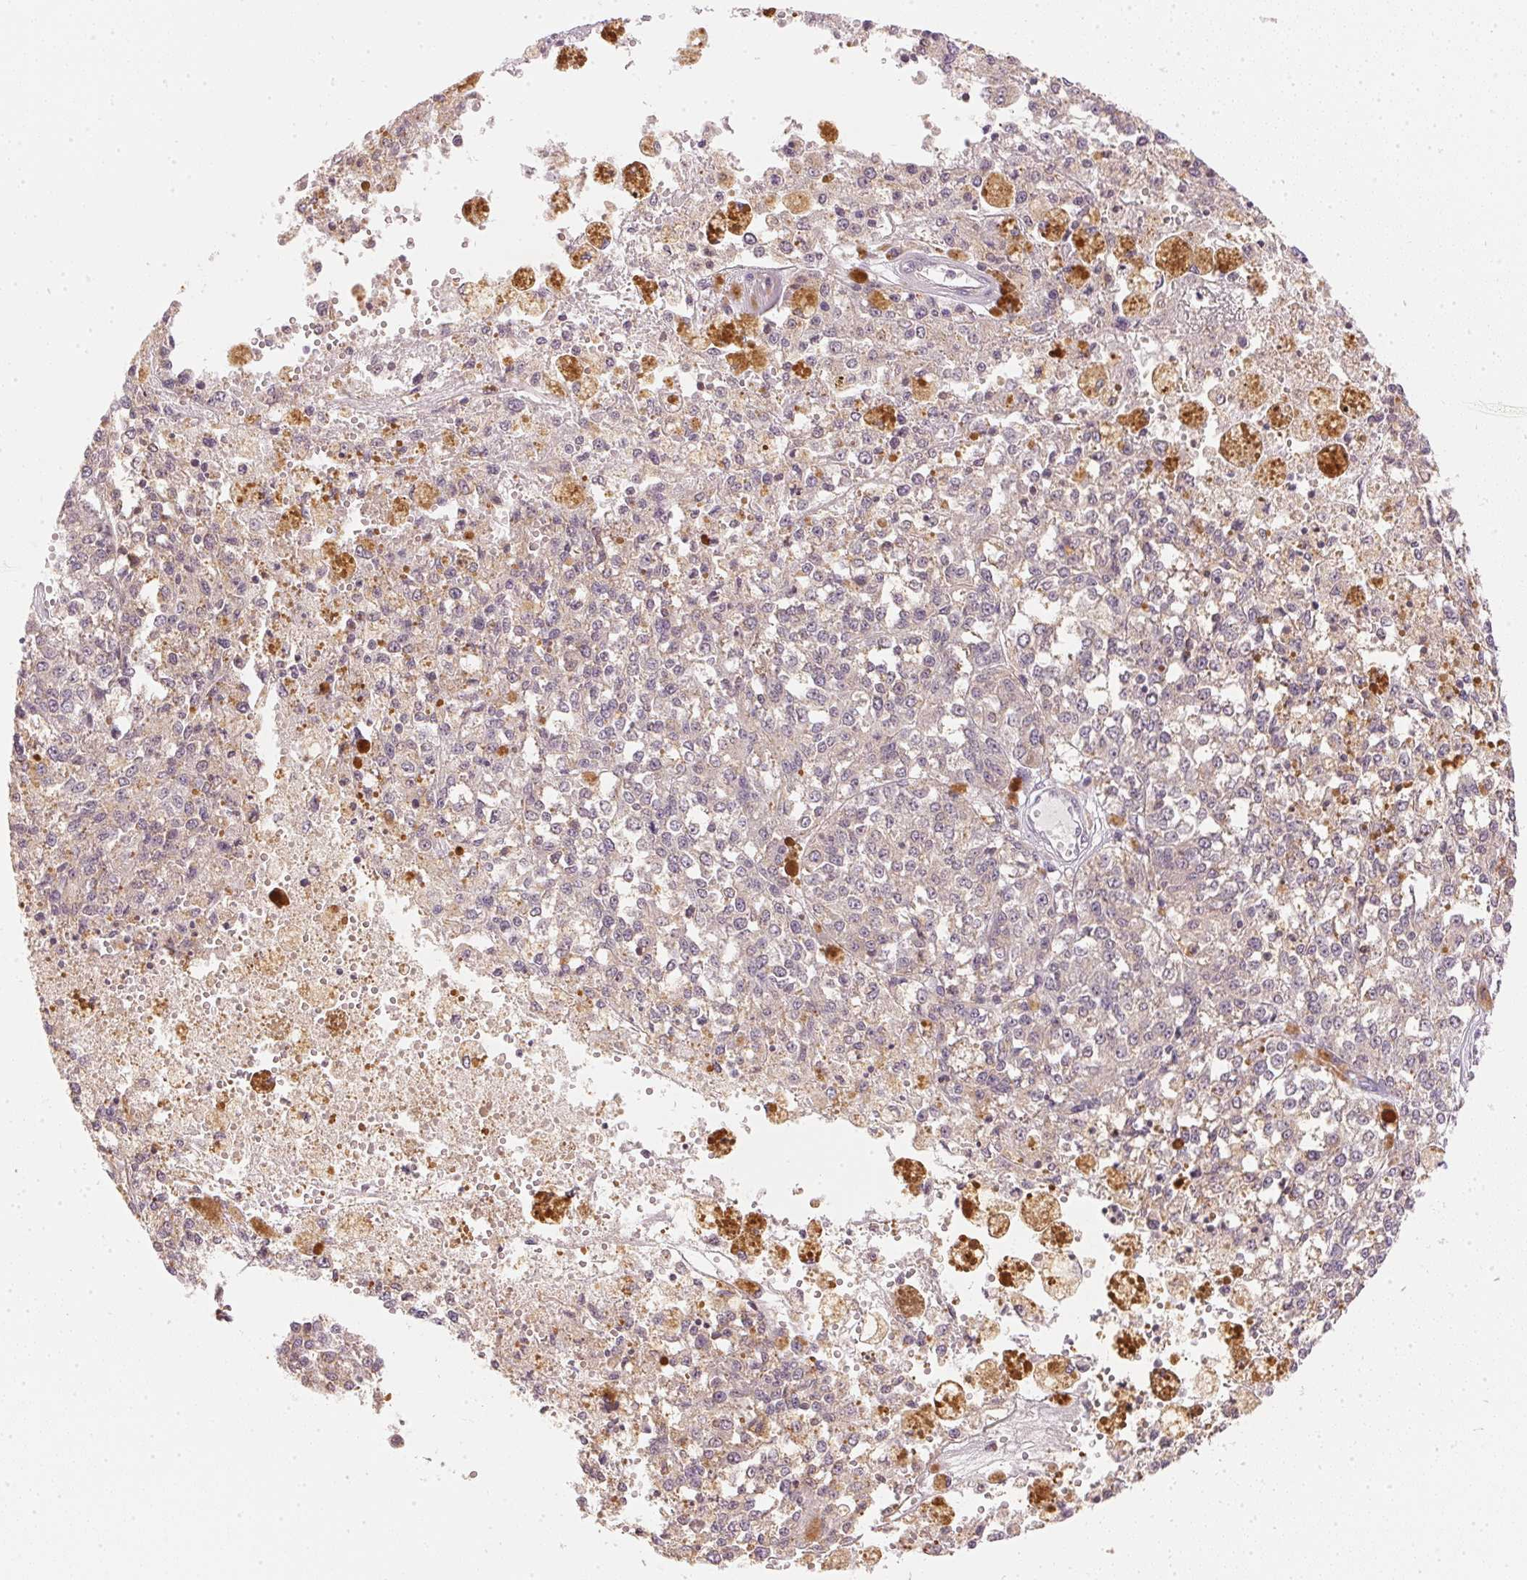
{"staining": {"intensity": "negative", "quantity": "none", "location": "none"}, "tissue": "melanoma", "cell_type": "Tumor cells", "image_type": "cancer", "snomed": [{"axis": "morphology", "description": "Malignant melanoma, Metastatic site"}, {"axis": "topography", "description": "Lymph node"}], "caption": "Human malignant melanoma (metastatic site) stained for a protein using immunohistochemistry displays no positivity in tumor cells.", "gene": "KPRP", "patient": {"sex": "female", "age": 64}}